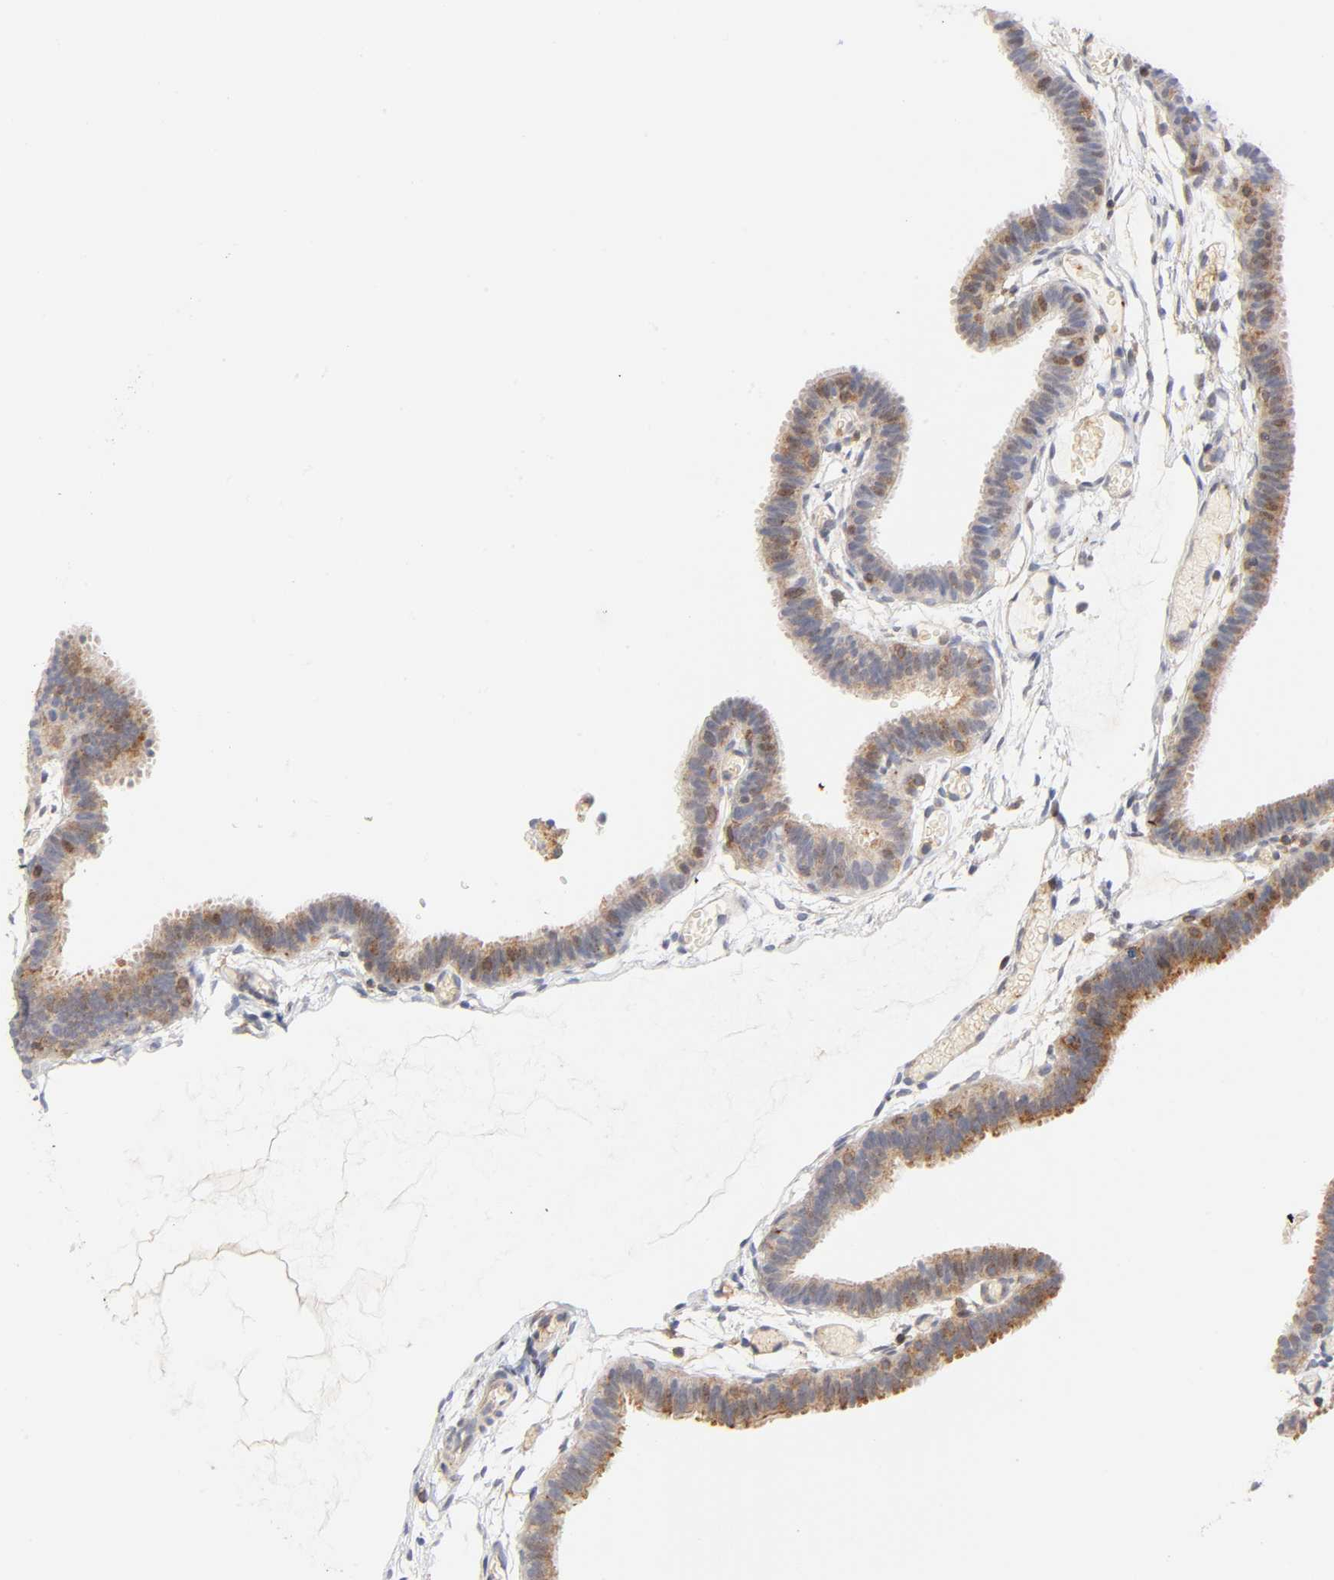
{"staining": {"intensity": "moderate", "quantity": "25%-75%", "location": "cytoplasmic/membranous,nuclear"}, "tissue": "fallopian tube", "cell_type": "Glandular cells", "image_type": "normal", "snomed": [{"axis": "morphology", "description": "Normal tissue, NOS"}, {"axis": "topography", "description": "Fallopian tube"}], "caption": "This histopathology image shows IHC staining of normal fallopian tube, with medium moderate cytoplasmic/membranous,nuclear staining in about 25%-75% of glandular cells.", "gene": "ANXA7", "patient": {"sex": "female", "age": 29}}